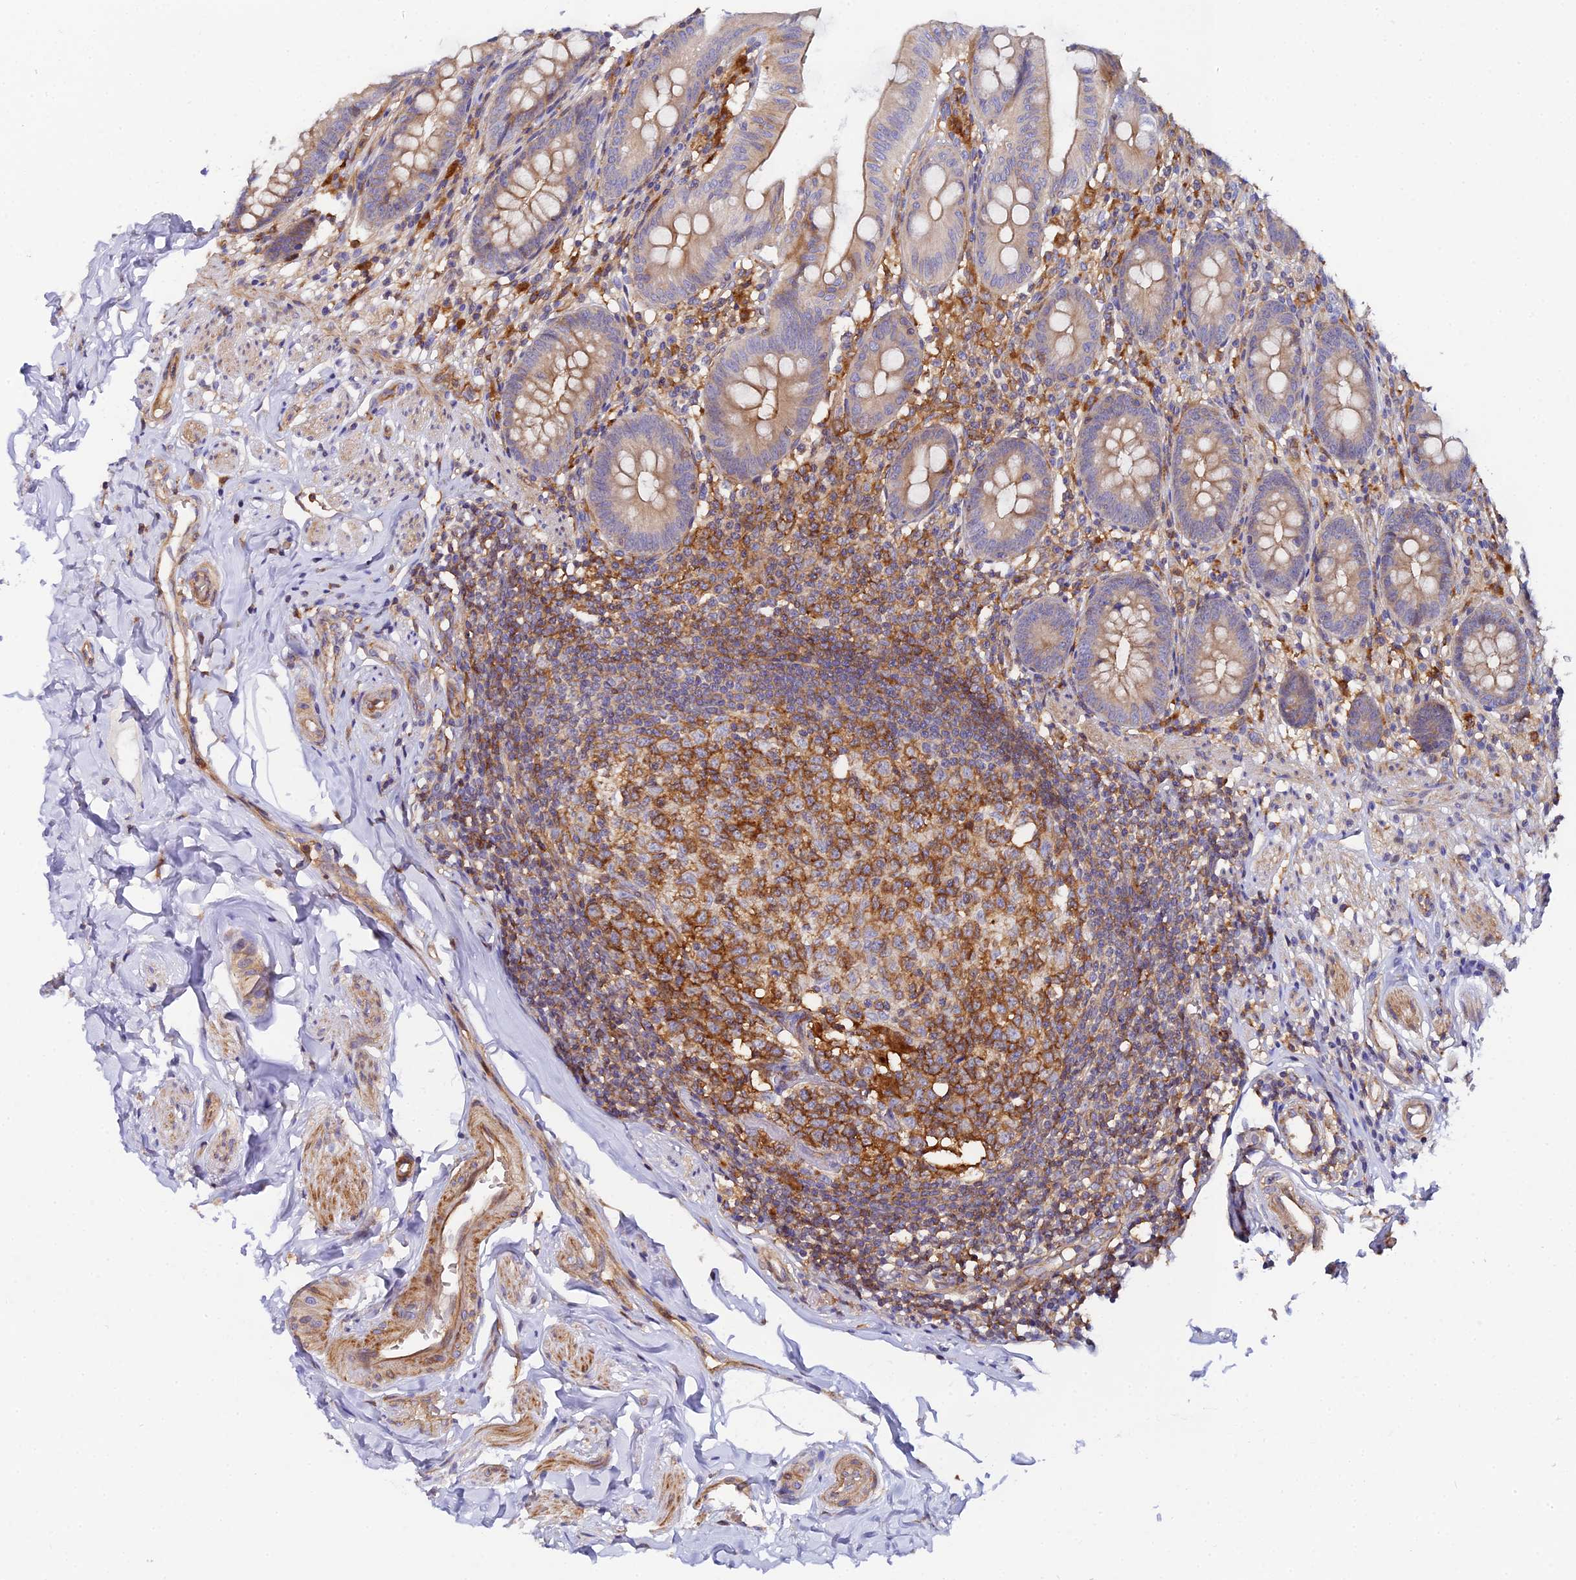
{"staining": {"intensity": "moderate", "quantity": ">75%", "location": "cytoplasmic/membranous"}, "tissue": "appendix", "cell_type": "Glandular cells", "image_type": "normal", "snomed": [{"axis": "morphology", "description": "Normal tissue, NOS"}, {"axis": "topography", "description": "Appendix"}], "caption": "High-magnification brightfield microscopy of unremarkable appendix stained with DAB (3,3'-diaminobenzidine) (brown) and counterstained with hematoxylin (blue). glandular cells exhibit moderate cytoplasmic/membranous positivity is present in about>75% of cells. (brown staining indicates protein expression, while blue staining denotes nuclei).", "gene": "GNG5B", "patient": {"sex": "male", "age": 55}}